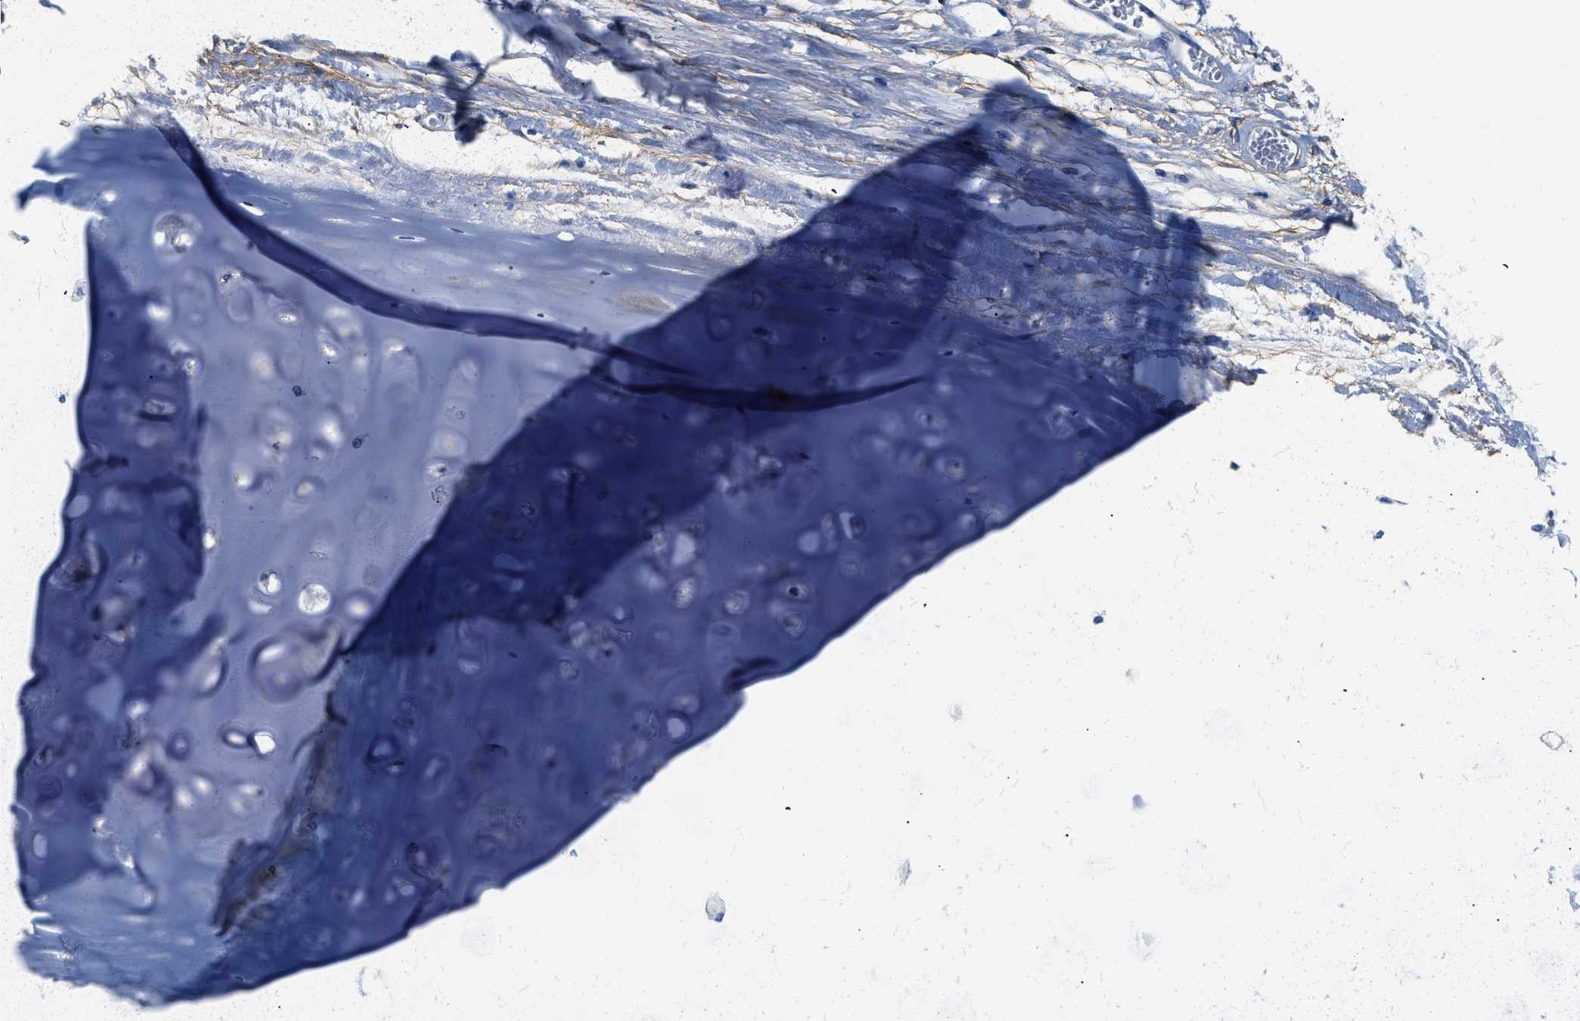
{"staining": {"intensity": "negative", "quantity": "none", "location": "none"}, "tissue": "adipose tissue", "cell_type": "Adipocytes", "image_type": "normal", "snomed": [{"axis": "morphology", "description": "Normal tissue, NOS"}, {"axis": "topography", "description": "Cartilage tissue"}, {"axis": "topography", "description": "Lung"}], "caption": "IHC image of unremarkable human adipose tissue stained for a protein (brown), which demonstrates no positivity in adipocytes.", "gene": "PDGFRB", "patient": {"sex": "female", "age": 77}}